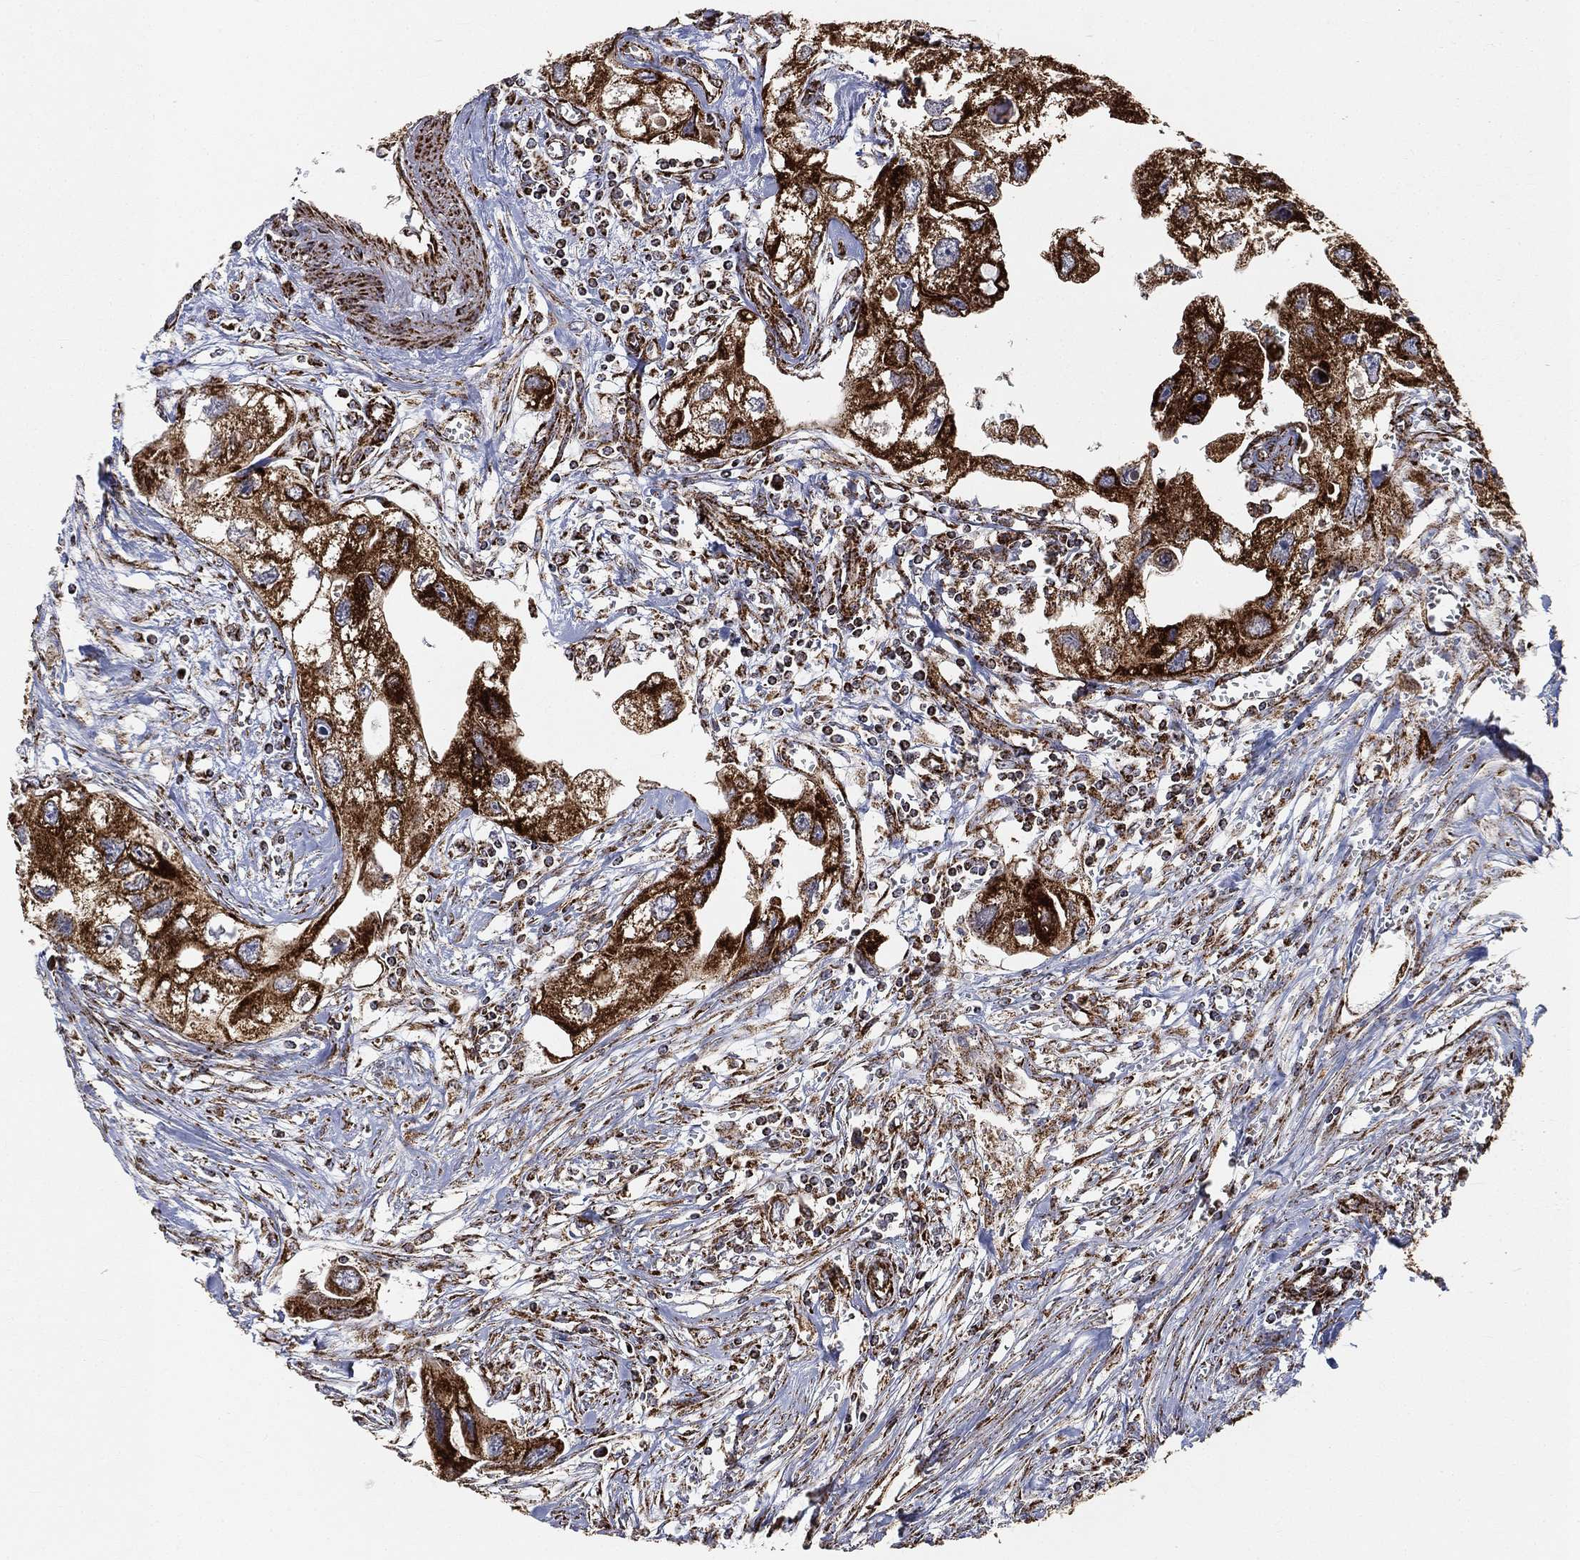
{"staining": {"intensity": "strong", "quantity": ">75%", "location": "cytoplasmic/membranous"}, "tissue": "urothelial cancer", "cell_type": "Tumor cells", "image_type": "cancer", "snomed": [{"axis": "morphology", "description": "Urothelial carcinoma, High grade"}, {"axis": "topography", "description": "Urinary bladder"}], "caption": "A high-resolution micrograph shows immunohistochemistry staining of urothelial carcinoma (high-grade), which shows strong cytoplasmic/membranous staining in approximately >75% of tumor cells. Using DAB (brown) and hematoxylin (blue) stains, captured at high magnification using brightfield microscopy.", "gene": "SLC38A7", "patient": {"sex": "male", "age": 59}}